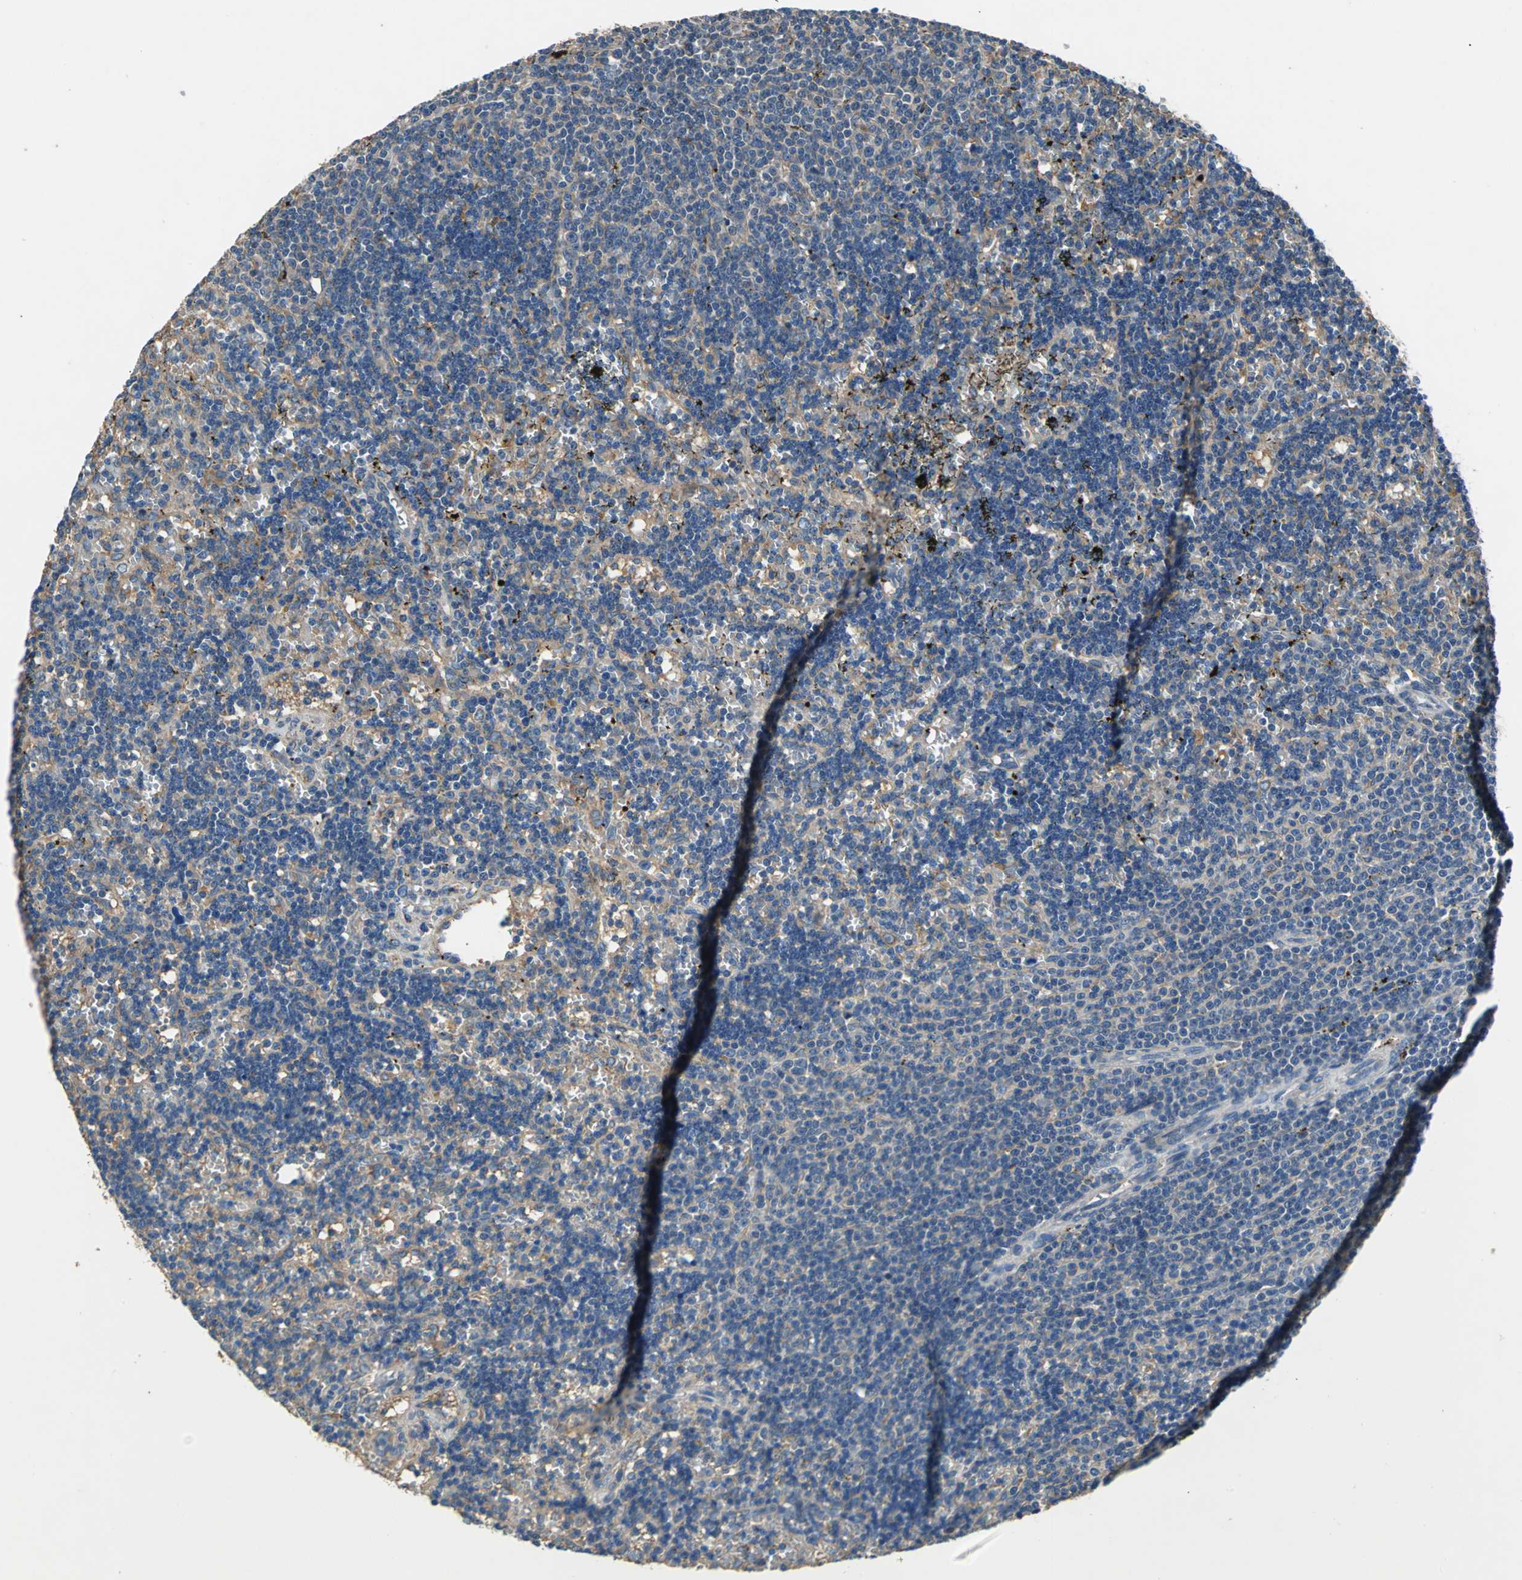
{"staining": {"intensity": "weak", "quantity": ">75%", "location": "cytoplasmic/membranous"}, "tissue": "lymphoma", "cell_type": "Tumor cells", "image_type": "cancer", "snomed": [{"axis": "morphology", "description": "Malignant lymphoma, non-Hodgkin's type, Low grade"}, {"axis": "topography", "description": "Spleen"}], "caption": "High-magnification brightfield microscopy of lymphoma stained with DAB (brown) and counterstained with hematoxylin (blue). tumor cells exhibit weak cytoplasmic/membranous expression is present in about>75% of cells. The protein is stained brown, and the nuclei are stained in blue (DAB (3,3'-diaminobenzidine) IHC with brightfield microscopy, high magnification).", "gene": "HEPH", "patient": {"sex": "male", "age": 60}}